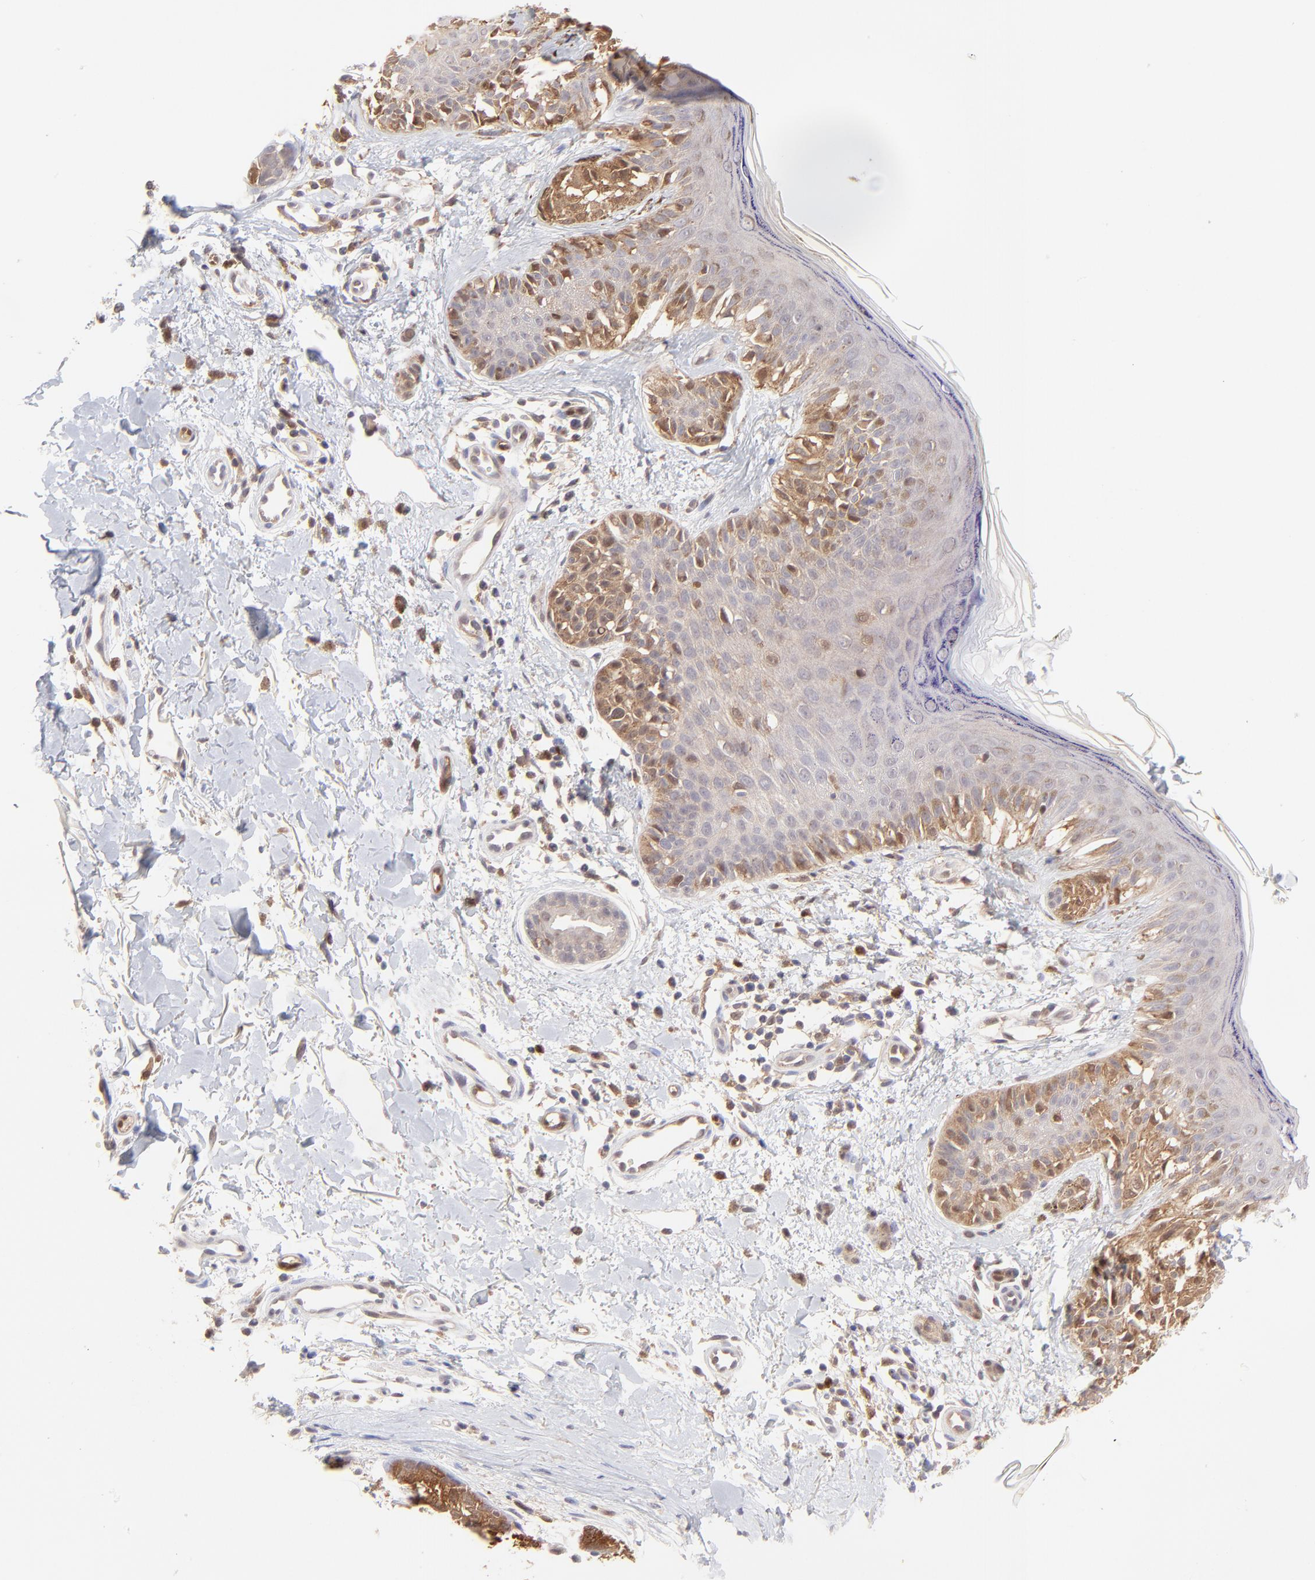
{"staining": {"intensity": "weak", "quantity": ">75%", "location": "cytoplasmic/membranous,nuclear"}, "tissue": "melanoma", "cell_type": "Tumor cells", "image_type": "cancer", "snomed": [{"axis": "morphology", "description": "Normal tissue, NOS"}, {"axis": "morphology", "description": "Malignant melanoma, NOS"}, {"axis": "topography", "description": "Skin"}], "caption": "Melanoma tissue reveals weak cytoplasmic/membranous and nuclear positivity in approximately >75% of tumor cells", "gene": "HYAL1", "patient": {"sex": "male", "age": 83}}